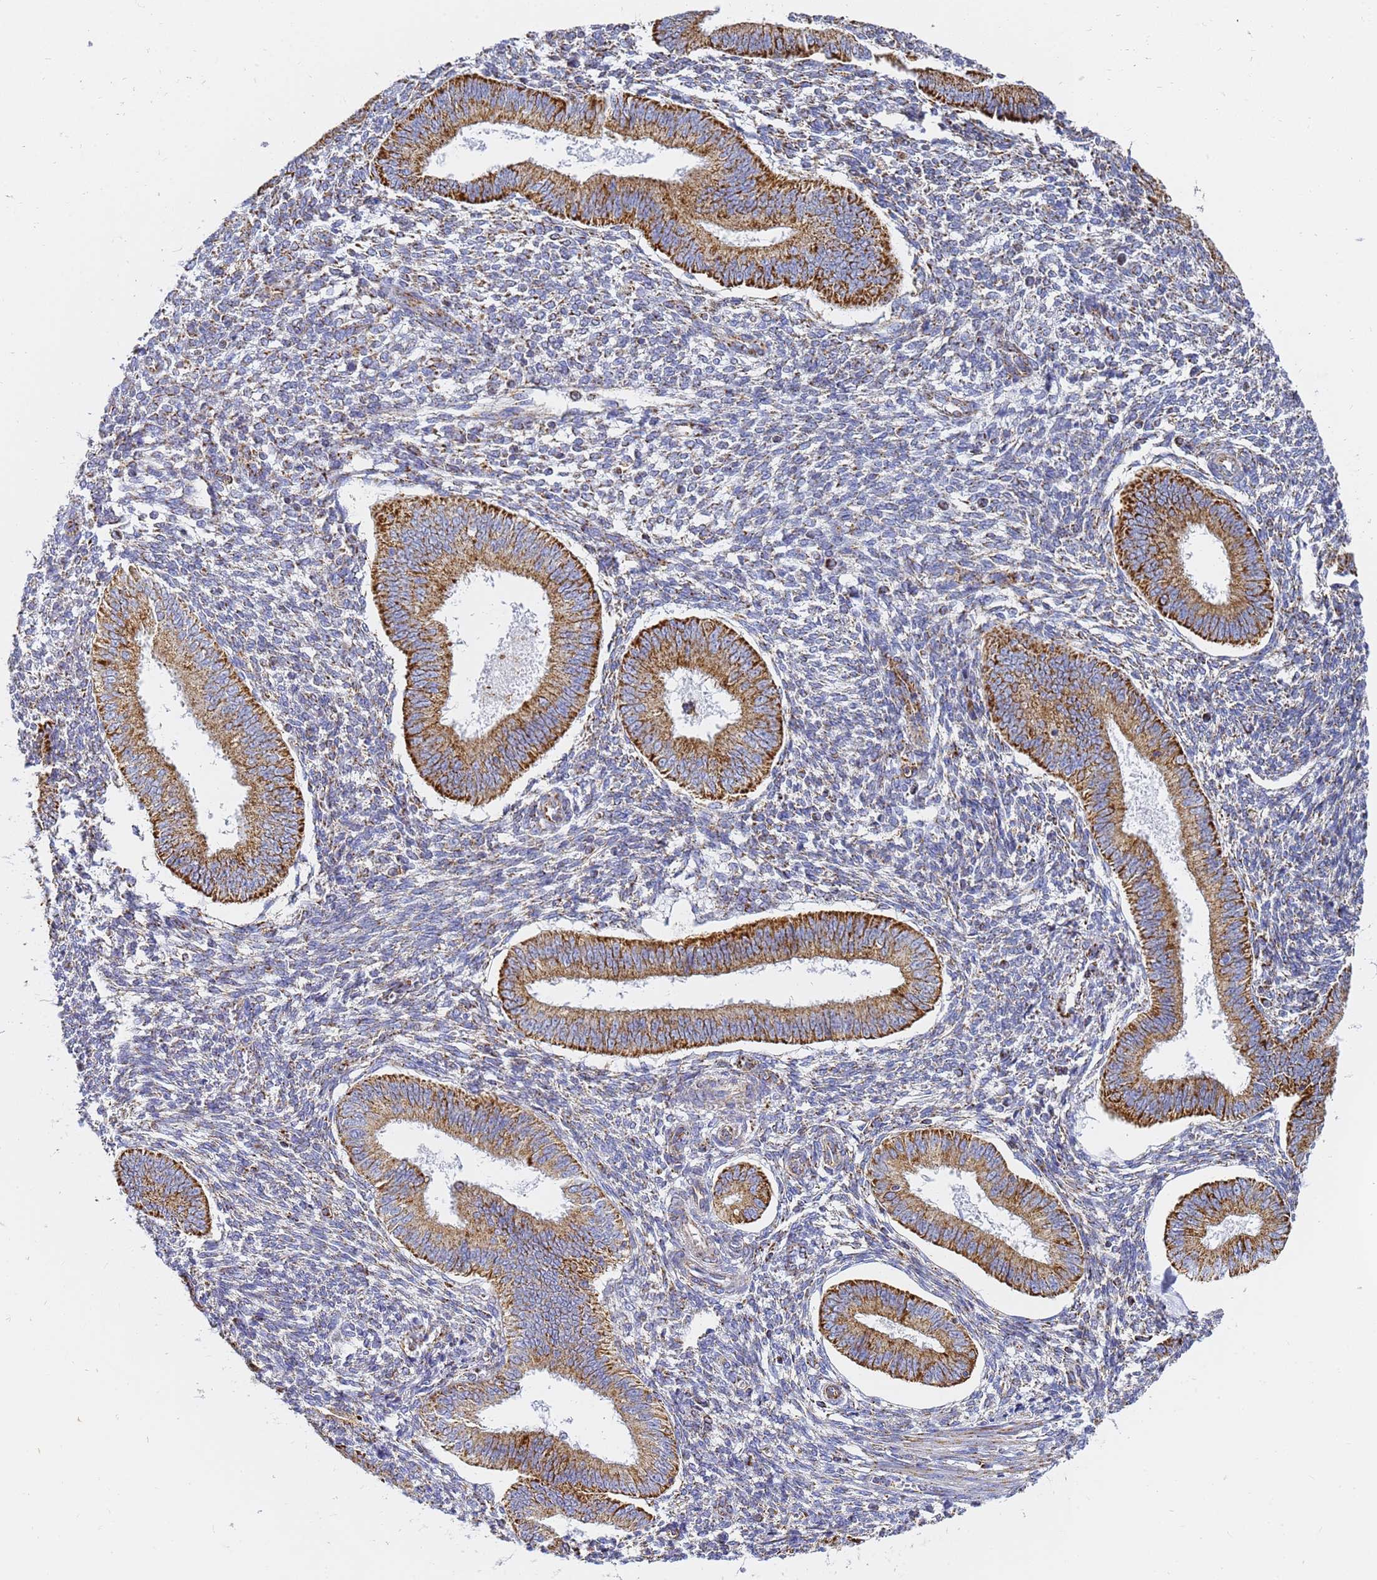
{"staining": {"intensity": "negative", "quantity": "none", "location": "none"}, "tissue": "endometrium", "cell_type": "Cells in endometrial stroma", "image_type": "normal", "snomed": [{"axis": "morphology", "description": "Normal tissue, NOS"}, {"axis": "topography", "description": "Uterus"}, {"axis": "topography", "description": "Endometrium"}], "caption": "Photomicrograph shows no significant protein expression in cells in endometrial stroma of unremarkable endometrium. (DAB (3,3'-diaminobenzidine) immunohistochemistry, high magnification).", "gene": "CNIH4", "patient": {"sex": "female", "age": 48}}